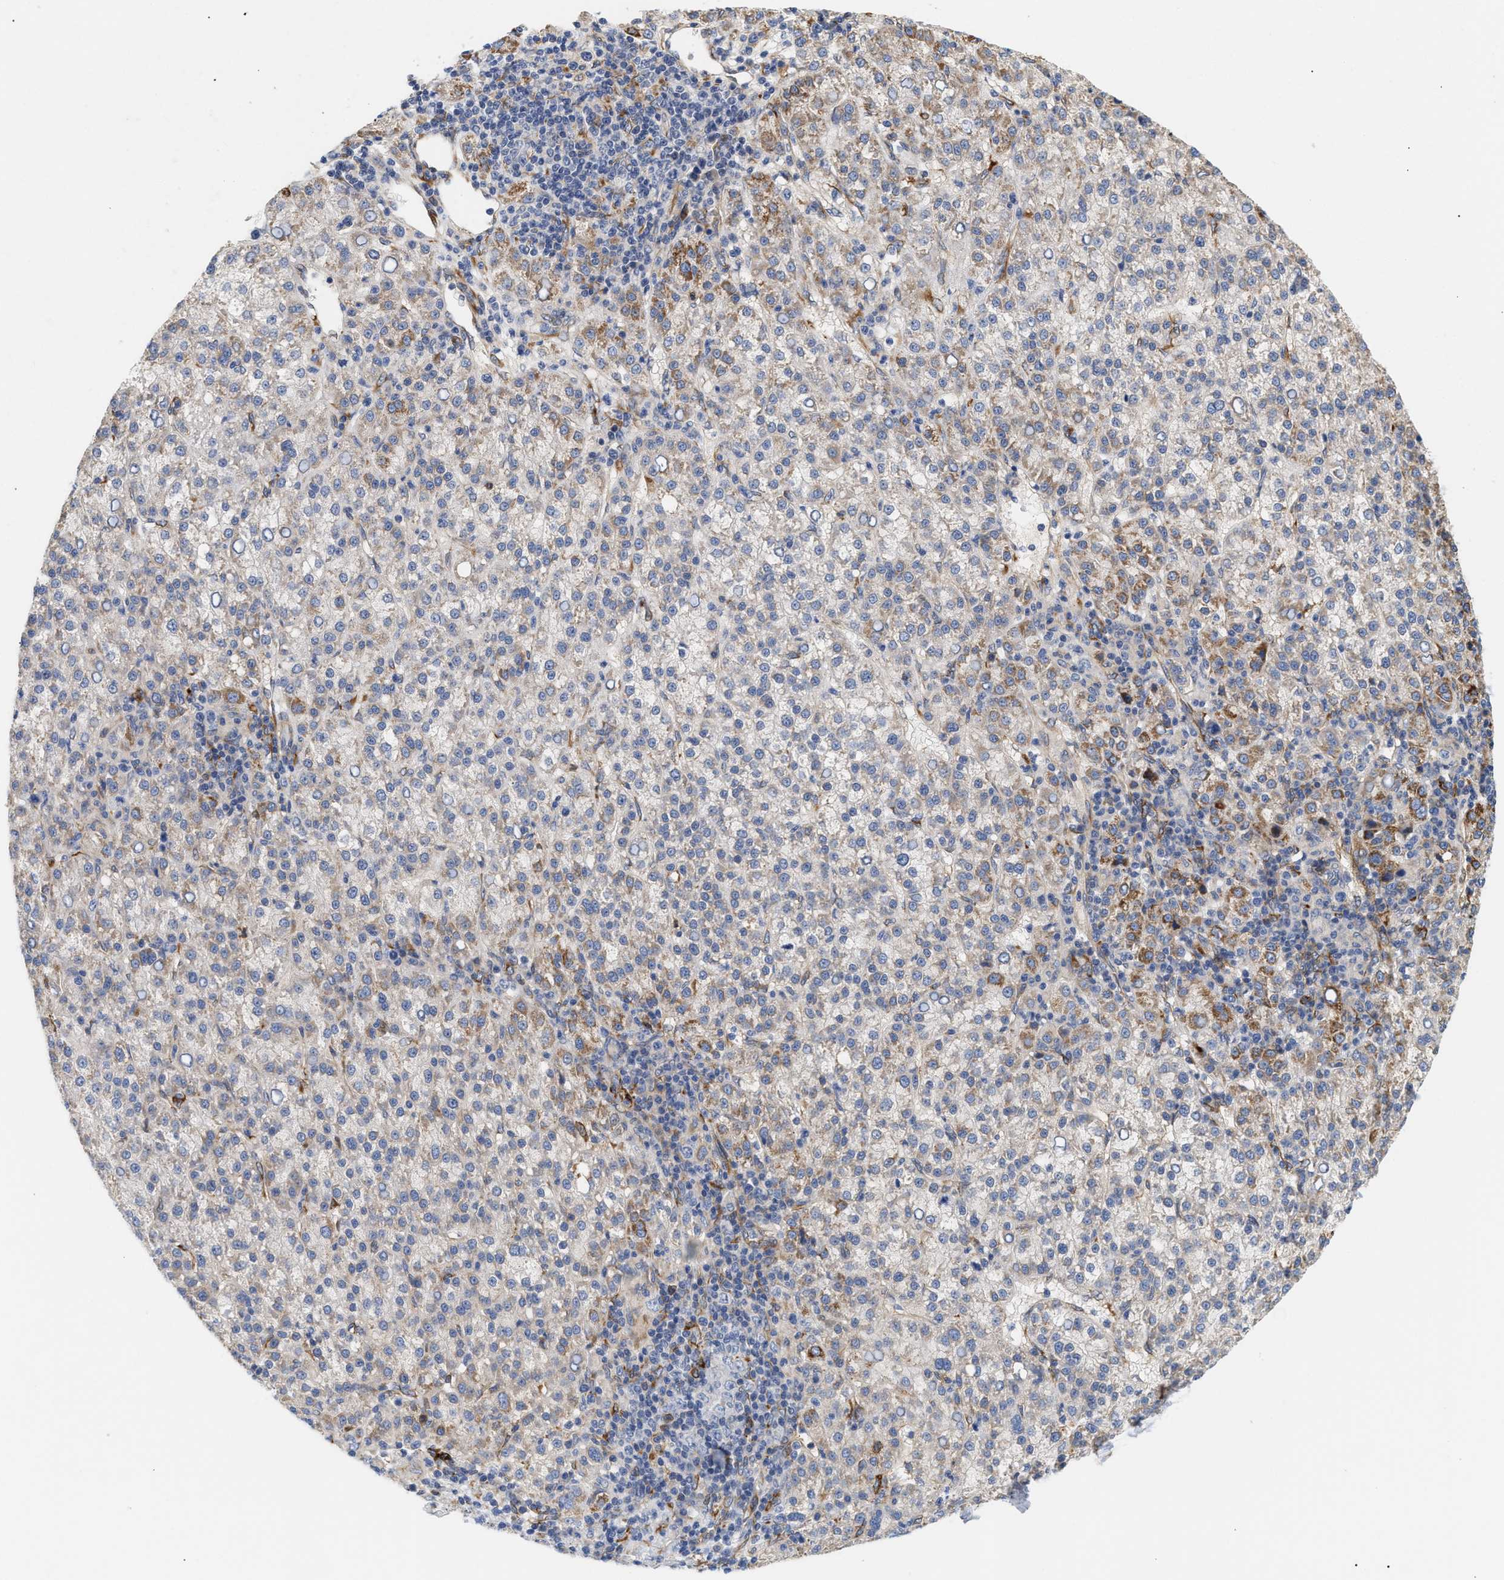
{"staining": {"intensity": "moderate", "quantity": "<25%", "location": "cytoplasmic/membranous"}, "tissue": "liver cancer", "cell_type": "Tumor cells", "image_type": "cancer", "snomed": [{"axis": "morphology", "description": "Carcinoma, Hepatocellular, NOS"}, {"axis": "topography", "description": "Liver"}], "caption": "Hepatocellular carcinoma (liver) was stained to show a protein in brown. There is low levels of moderate cytoplasmic/membranous positivity in about <25% of tumor cells.", "gene": "PLCD1", "patient": {"sex": "female", "age": 58}}